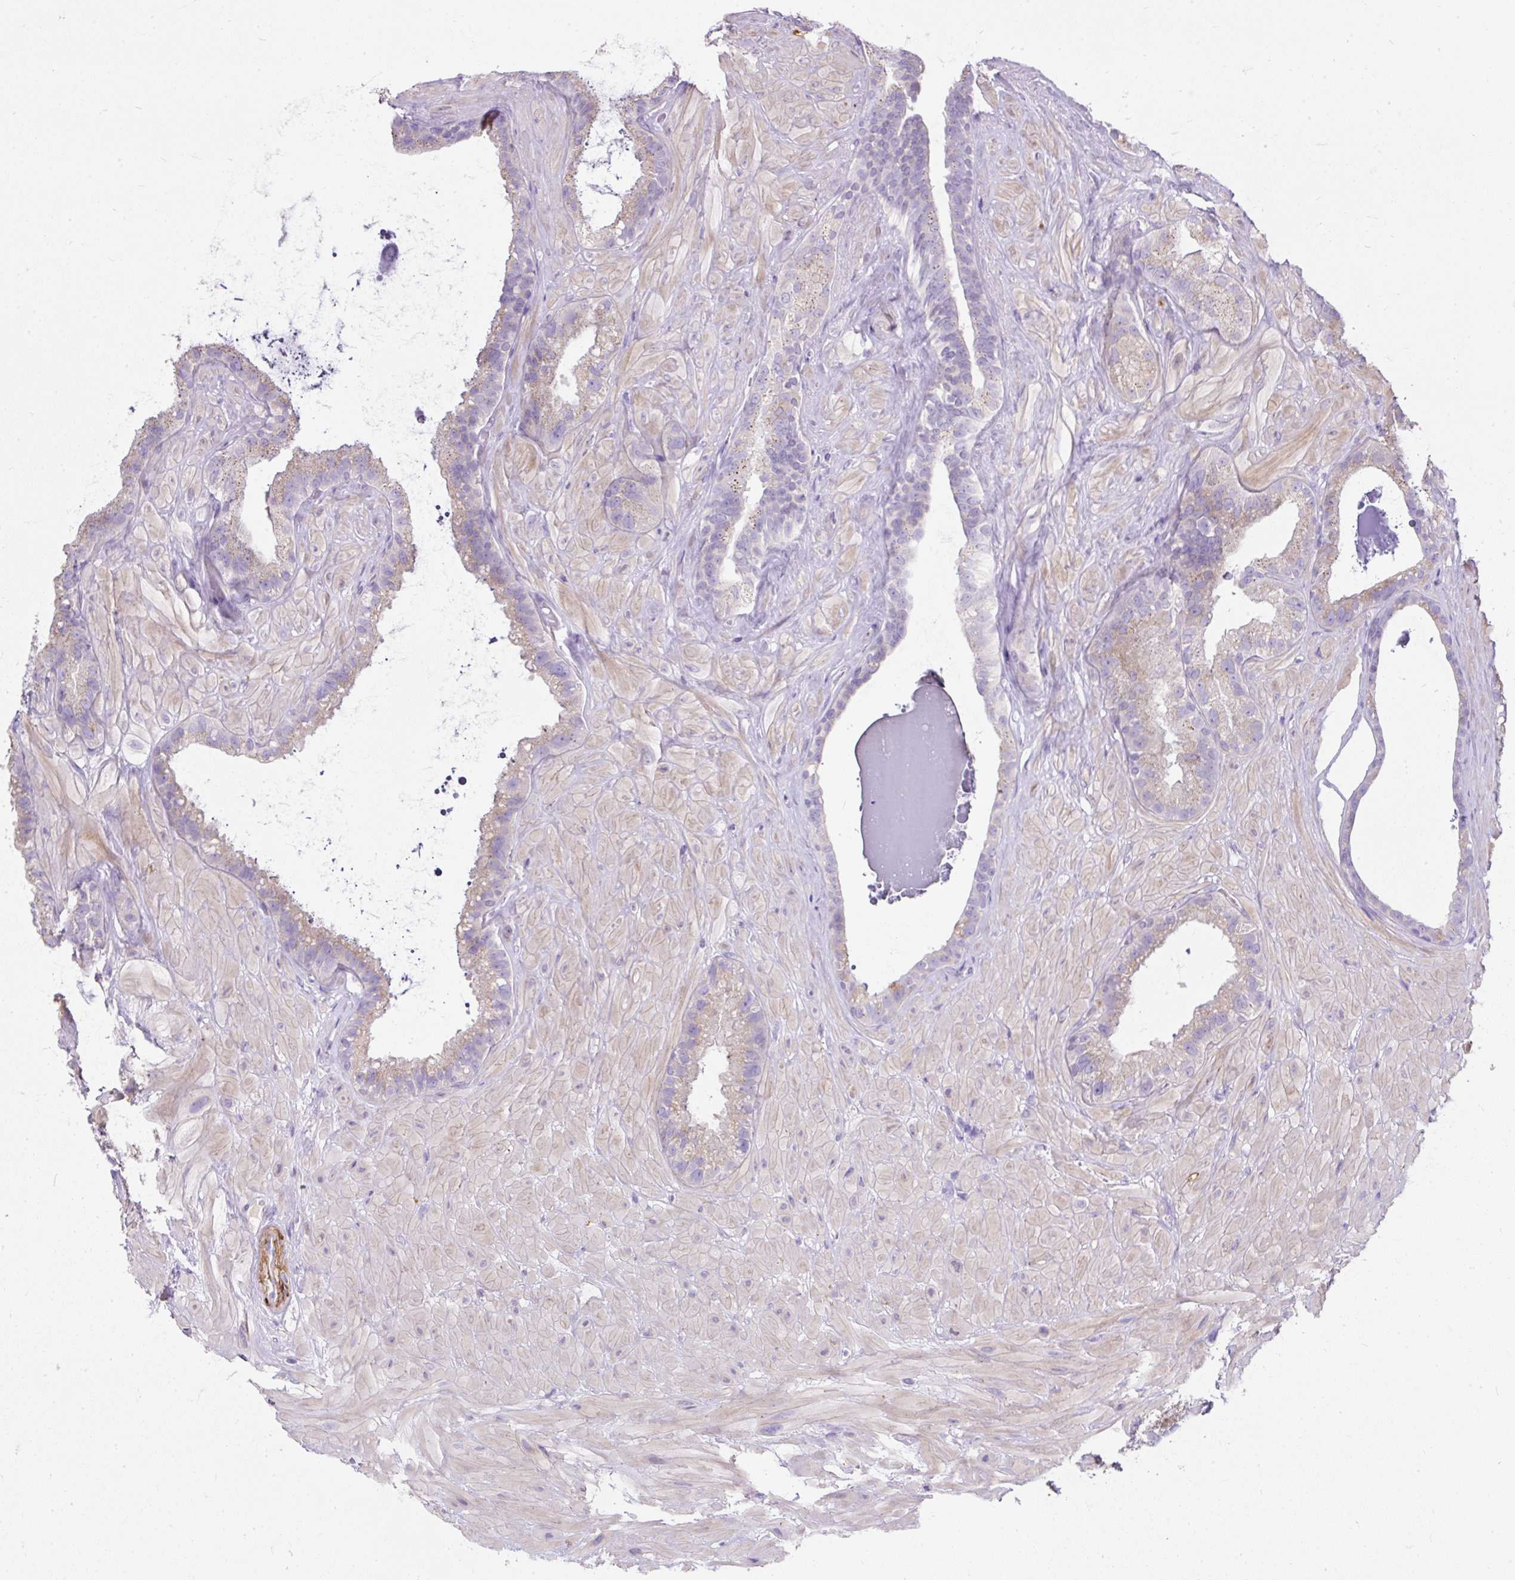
{"staining": {"intensity": "weak", "quantity": "25%-75%", "location": "cytoplasmic/membranous"}, "tissue": "seminal vesicle", "cell_type": "Glandular cells", "image_type": "normal", "snomed": [{"axis": "morphology", "description": "Normal tissue, NOS"}, {"axis": "topography", "description": "Seminal veicle"}, {"axis": "topography", "description": "Peripheral nerve tissue"}], "caption": "Immunohistochemical staining of unremarkable seminal vesicle displays weak cytoplasmic/membranous protein positivity in approximately 25%-75% of glandular cells.", "gene": "SUSD5", "patient": {"sex": "male", "age": 76}}